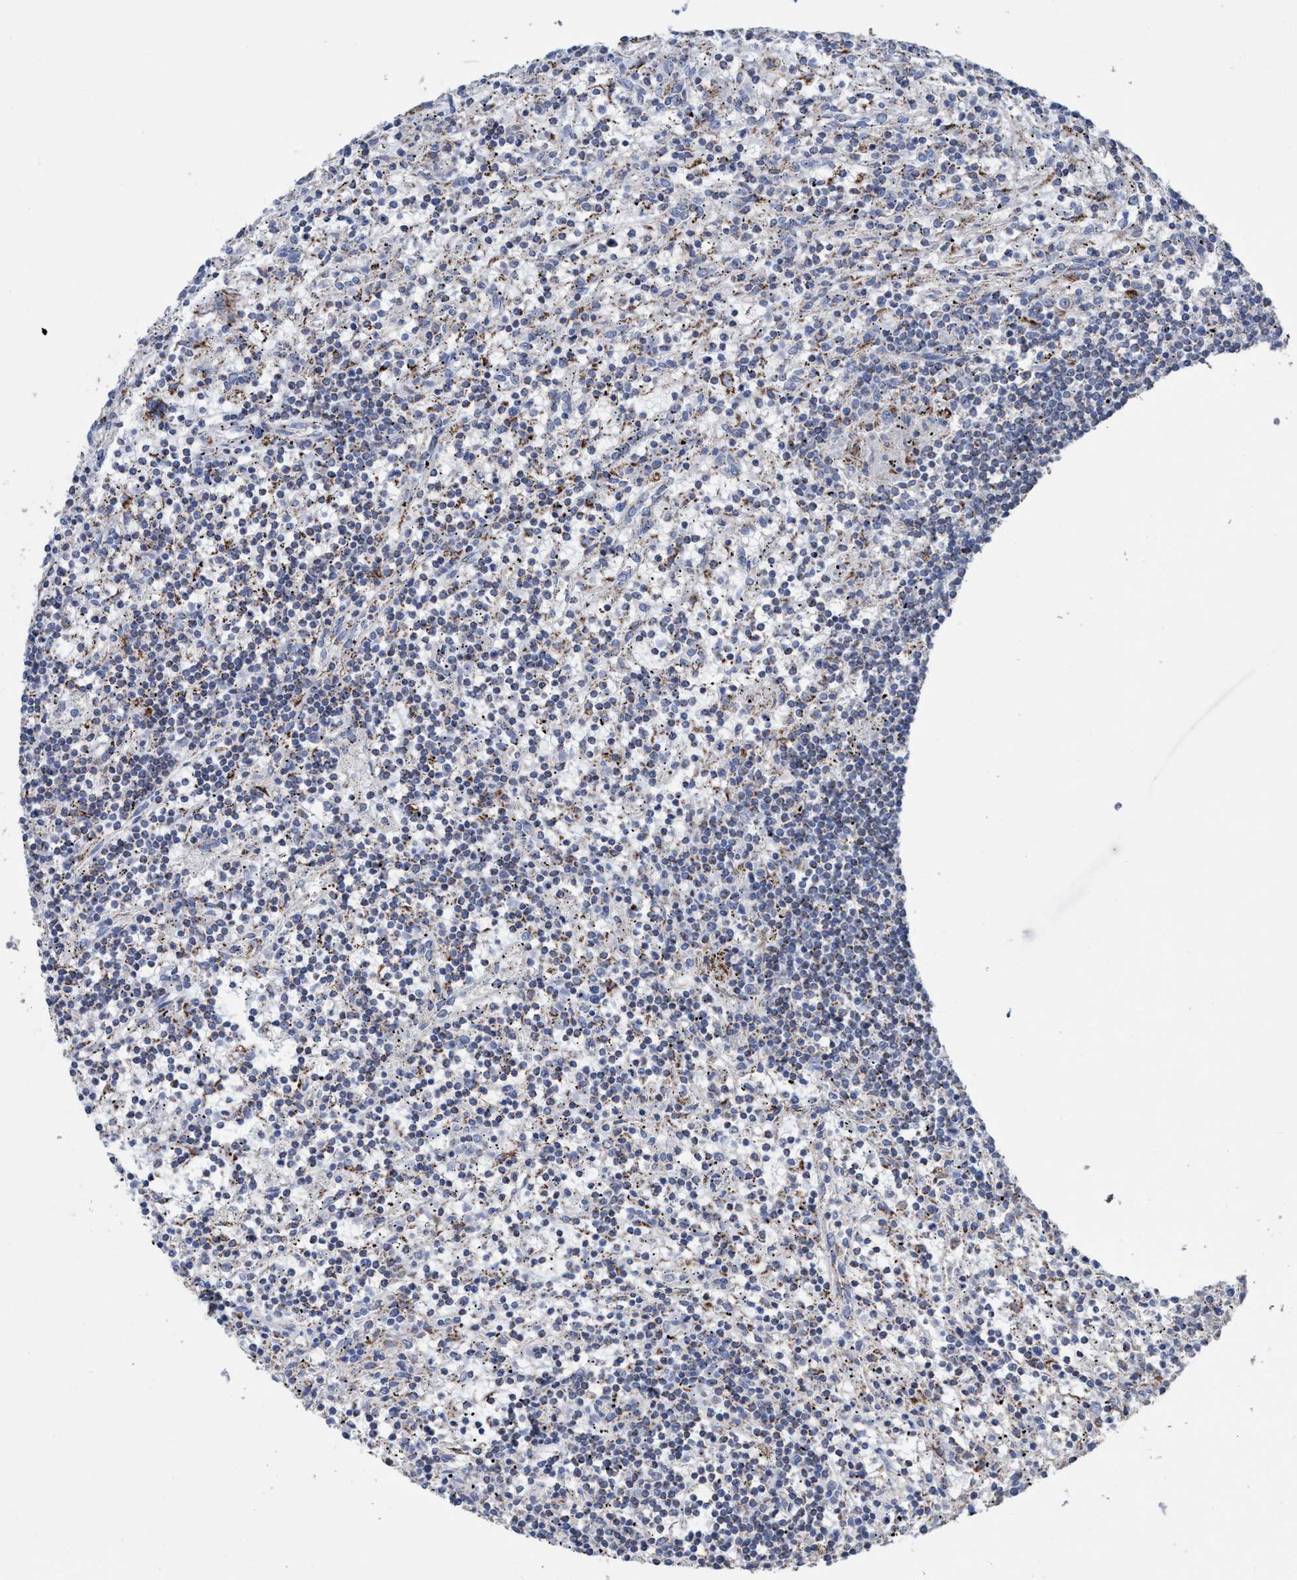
{"staining": {"intensity": "weak", "quantity": "<25%", "location": "cytoplasmic/membranous"}, "tissue": "lymphoma", "cell_type": "Tumor cells", "image_type": "cancer", "snomed": [{"axis": "morphology", "description": "Malignant lymphoma, non-Hodgkin's type, Low grade"}, {"axis": "topography", "description": "Spleen"}], "caption": "Immunohistochemistry image of neoplastic tissue: human malignant lymphoma, non-Hodgkin's type (low-grade) stained with DAB (3,3'-diaminobenzidine) exhibits no significant protein positivity in tumor cells.", "gene": "RSAD1", "patient": {"sex": "male", "age": 76}}